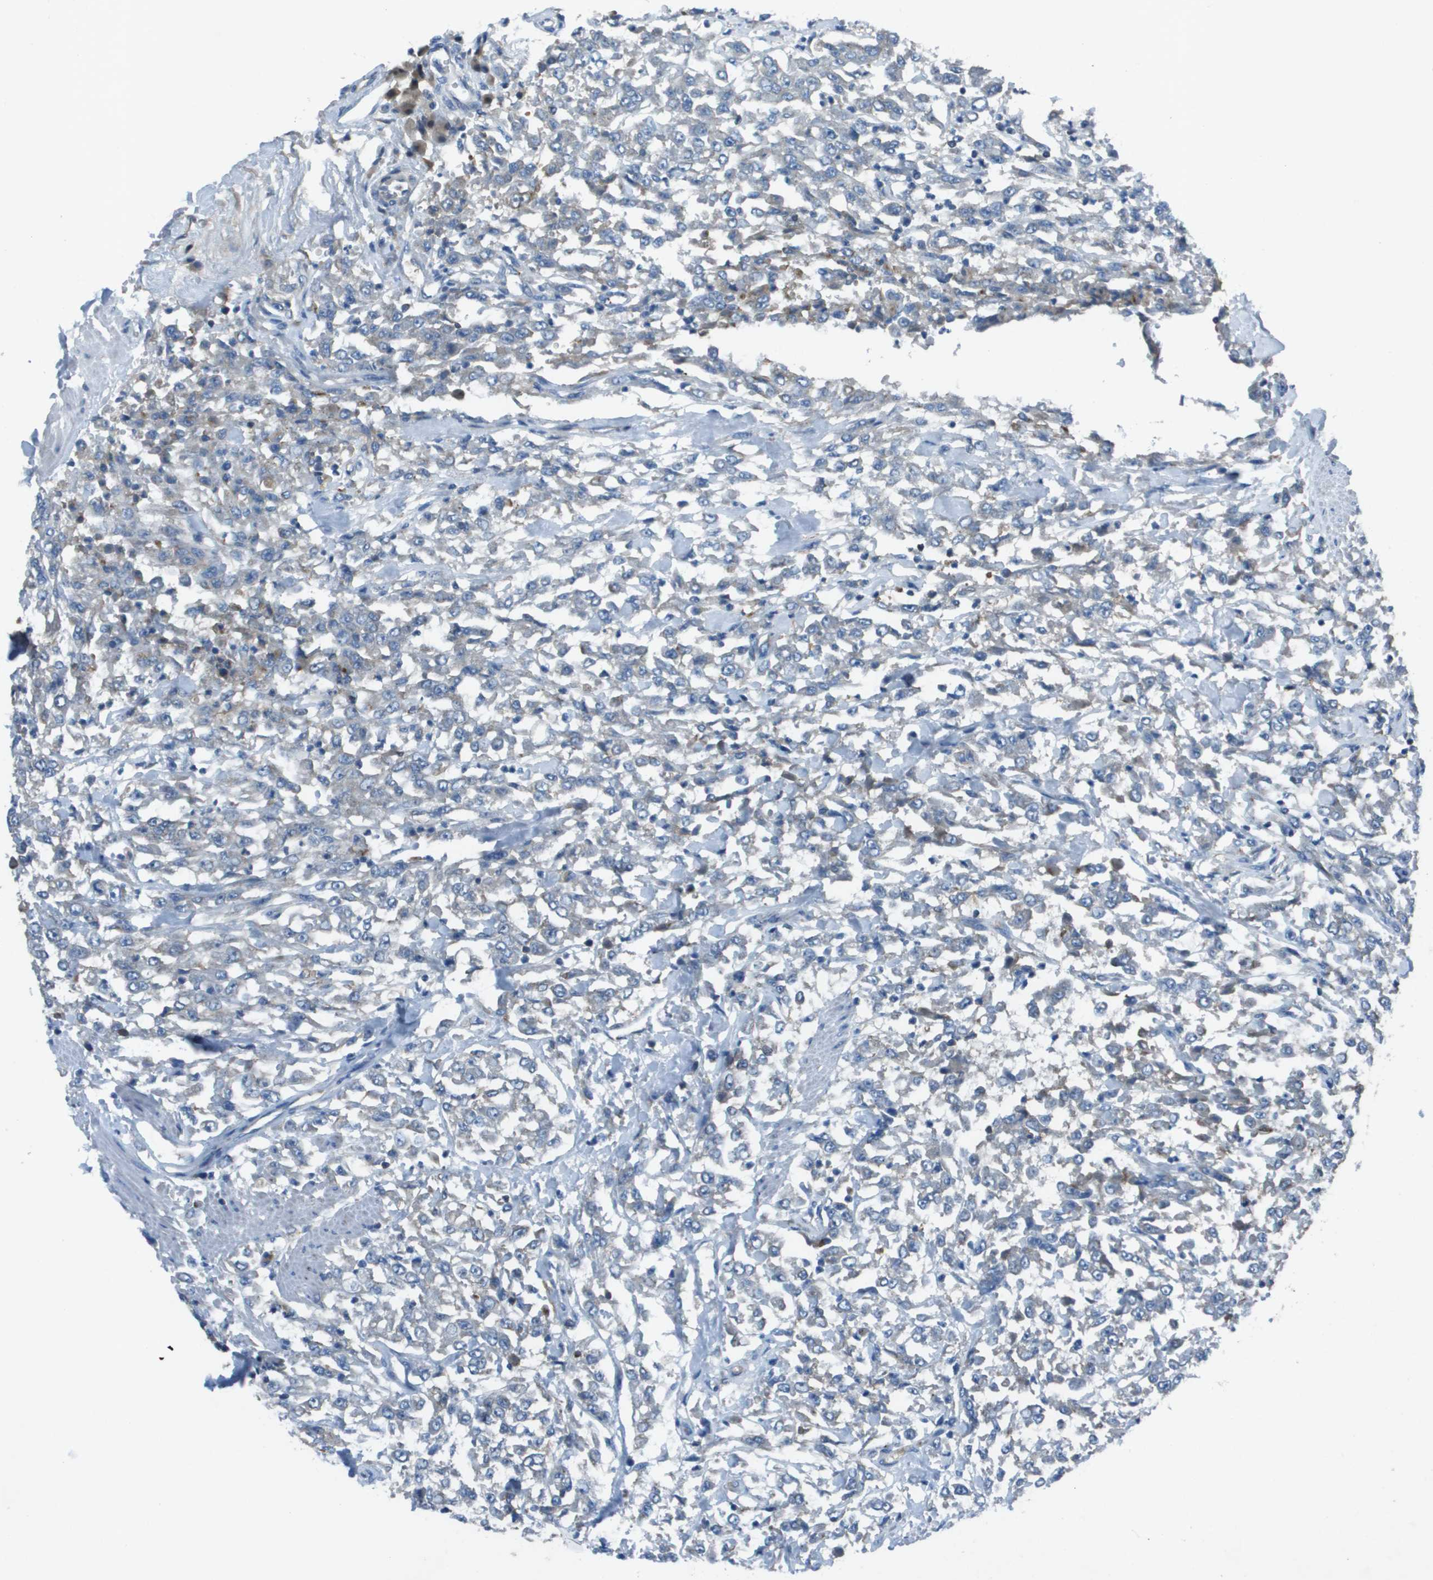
{"staining": {"intensity": "negative", "quantity": "none", "location": "none"}, "tissue": "urothelial cancer", "cell_type": "Tumor cells", "image_type": "cancer", "snomed": [{"axis": "morphology", "description": "Urothelial carcinoma, High grade"}, {"axis": "topography", "description": "Urinary bladder"}], "caption": "High magnification brightfield microscopy of urothelial cancer stained with DAB (brown) and counterstained with hematoxylin (blue): tumor cells show no significant expression.", "gene": "CAMK4", "patient": {"sex": "male", "age": 46}}